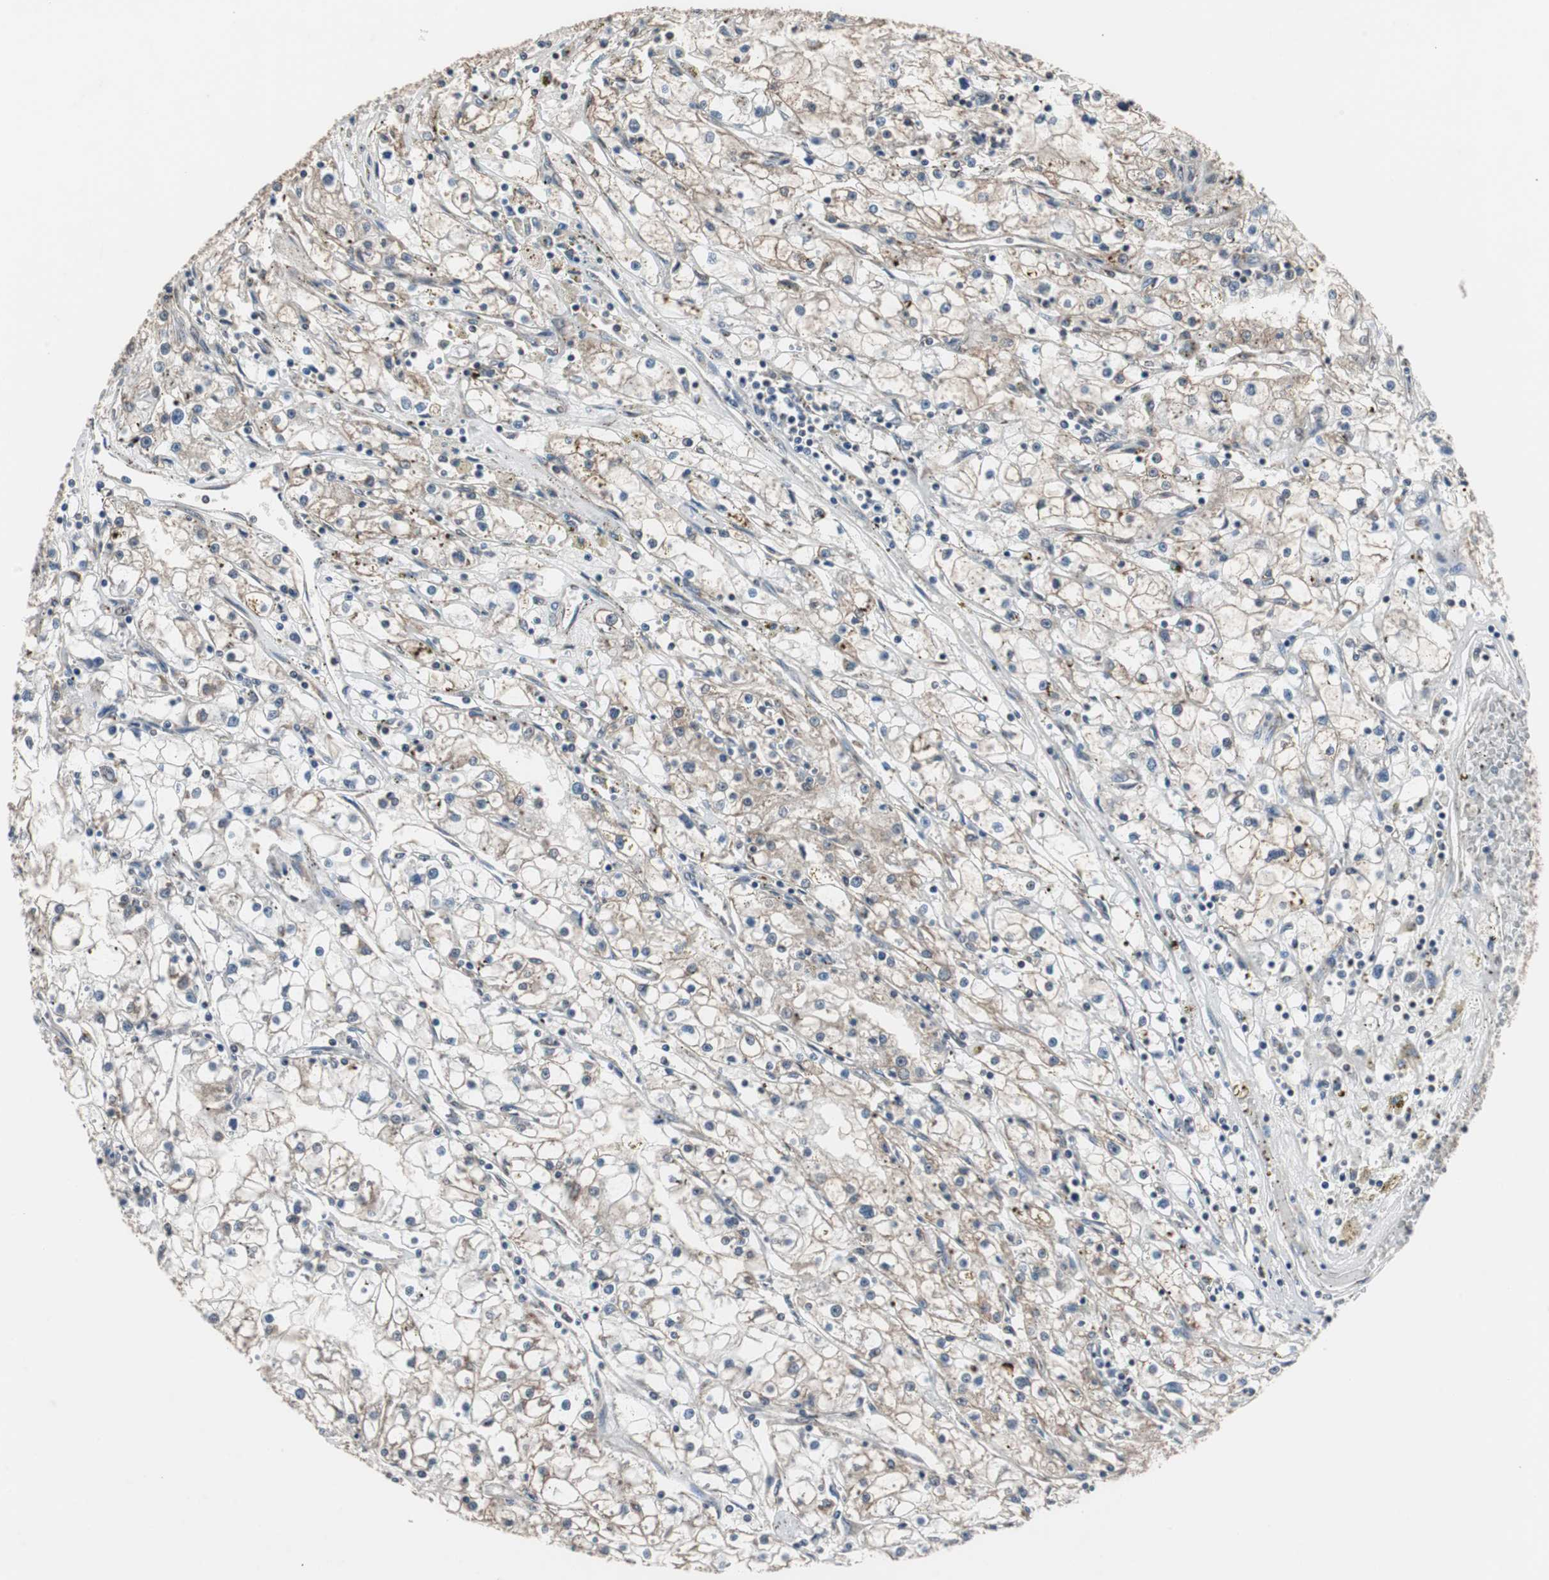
{"staining": {"intensity": "weak", "quantity": "25%-75%", "location": "cytoplasmic/membranous"}, "tissue": "renal cancer", "cell_type": "Tumor cells", "image_type": "cancer", "snomed": [{"axis": "morphology", "description": "Adenocarcinoma, NOS"}, {"axis": "topography", "description": "Kidney"}], "caption": "Immunohistochemistry of human renal cancer (adenocarcinoma) exhibits low levels of weak cytoplasmic/membranous staining in approximately 25%-75% of tumor cells.", "gene": "ZHX2", "patient": {"sex": "male", "age": 56}}